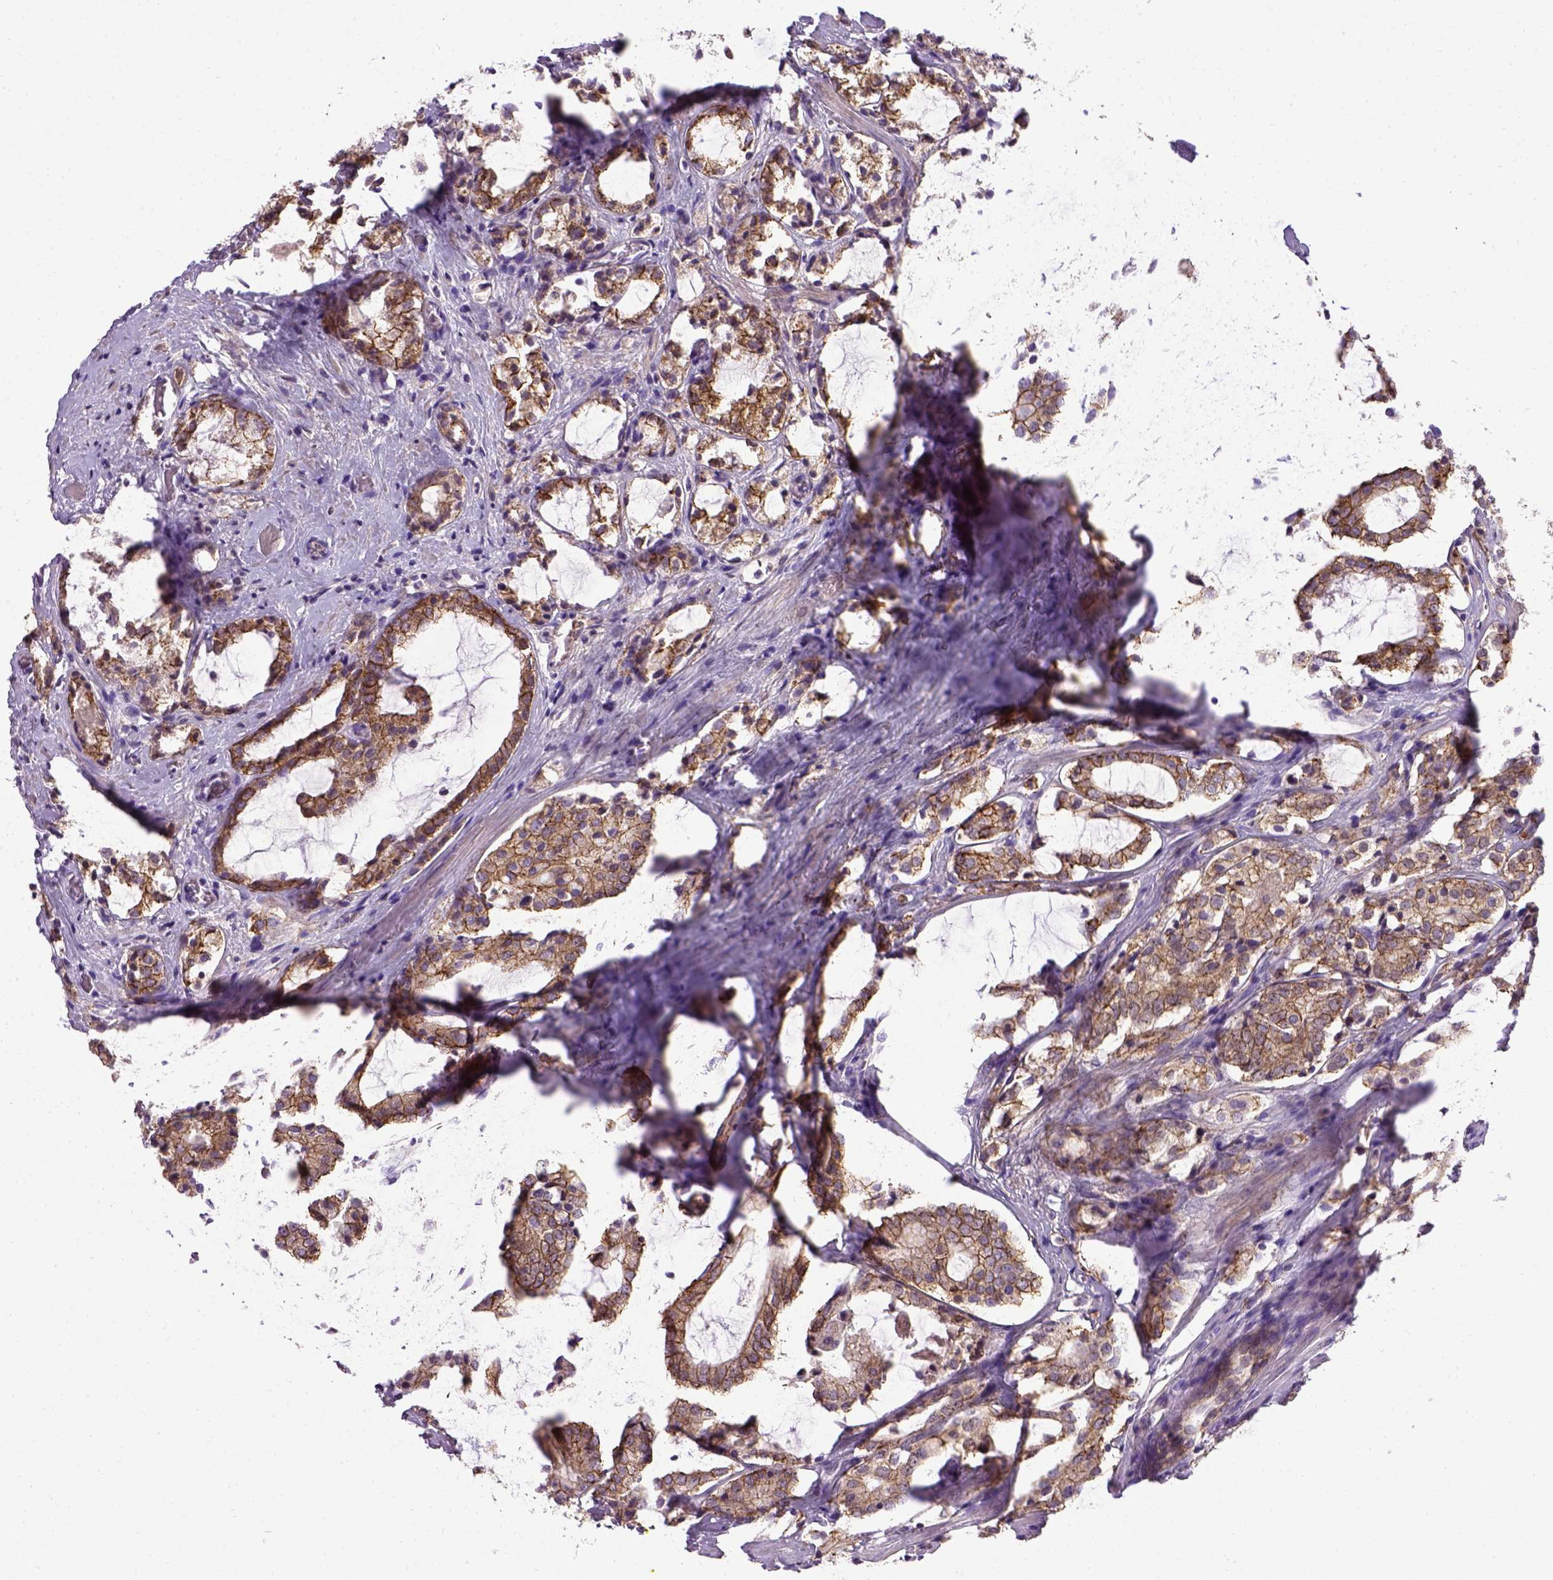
{"staining": {"intensity": "strong", "quantity": ">75%", "location": "cytoplasmic/membranous"}, "tissue": "prostate cancer", "cell_type": "Tumor cells", "image_type": "cancer", "snomed": [{"axis": "morphology", "description": "Adenocarcinoma, NOS"}, {"axis": "topography", "description": "Prostate"}], "caption": "An immunohistochemistry histopathology image of neoplastic tissue is shown. Protein staining in brown highlights strong cytoplasmic/membranous positivity in prostate cancer (adenocarcinoma) within tumor cells.", "gene": "CDH1", "patient": {"sex": "male", "age": 66}}